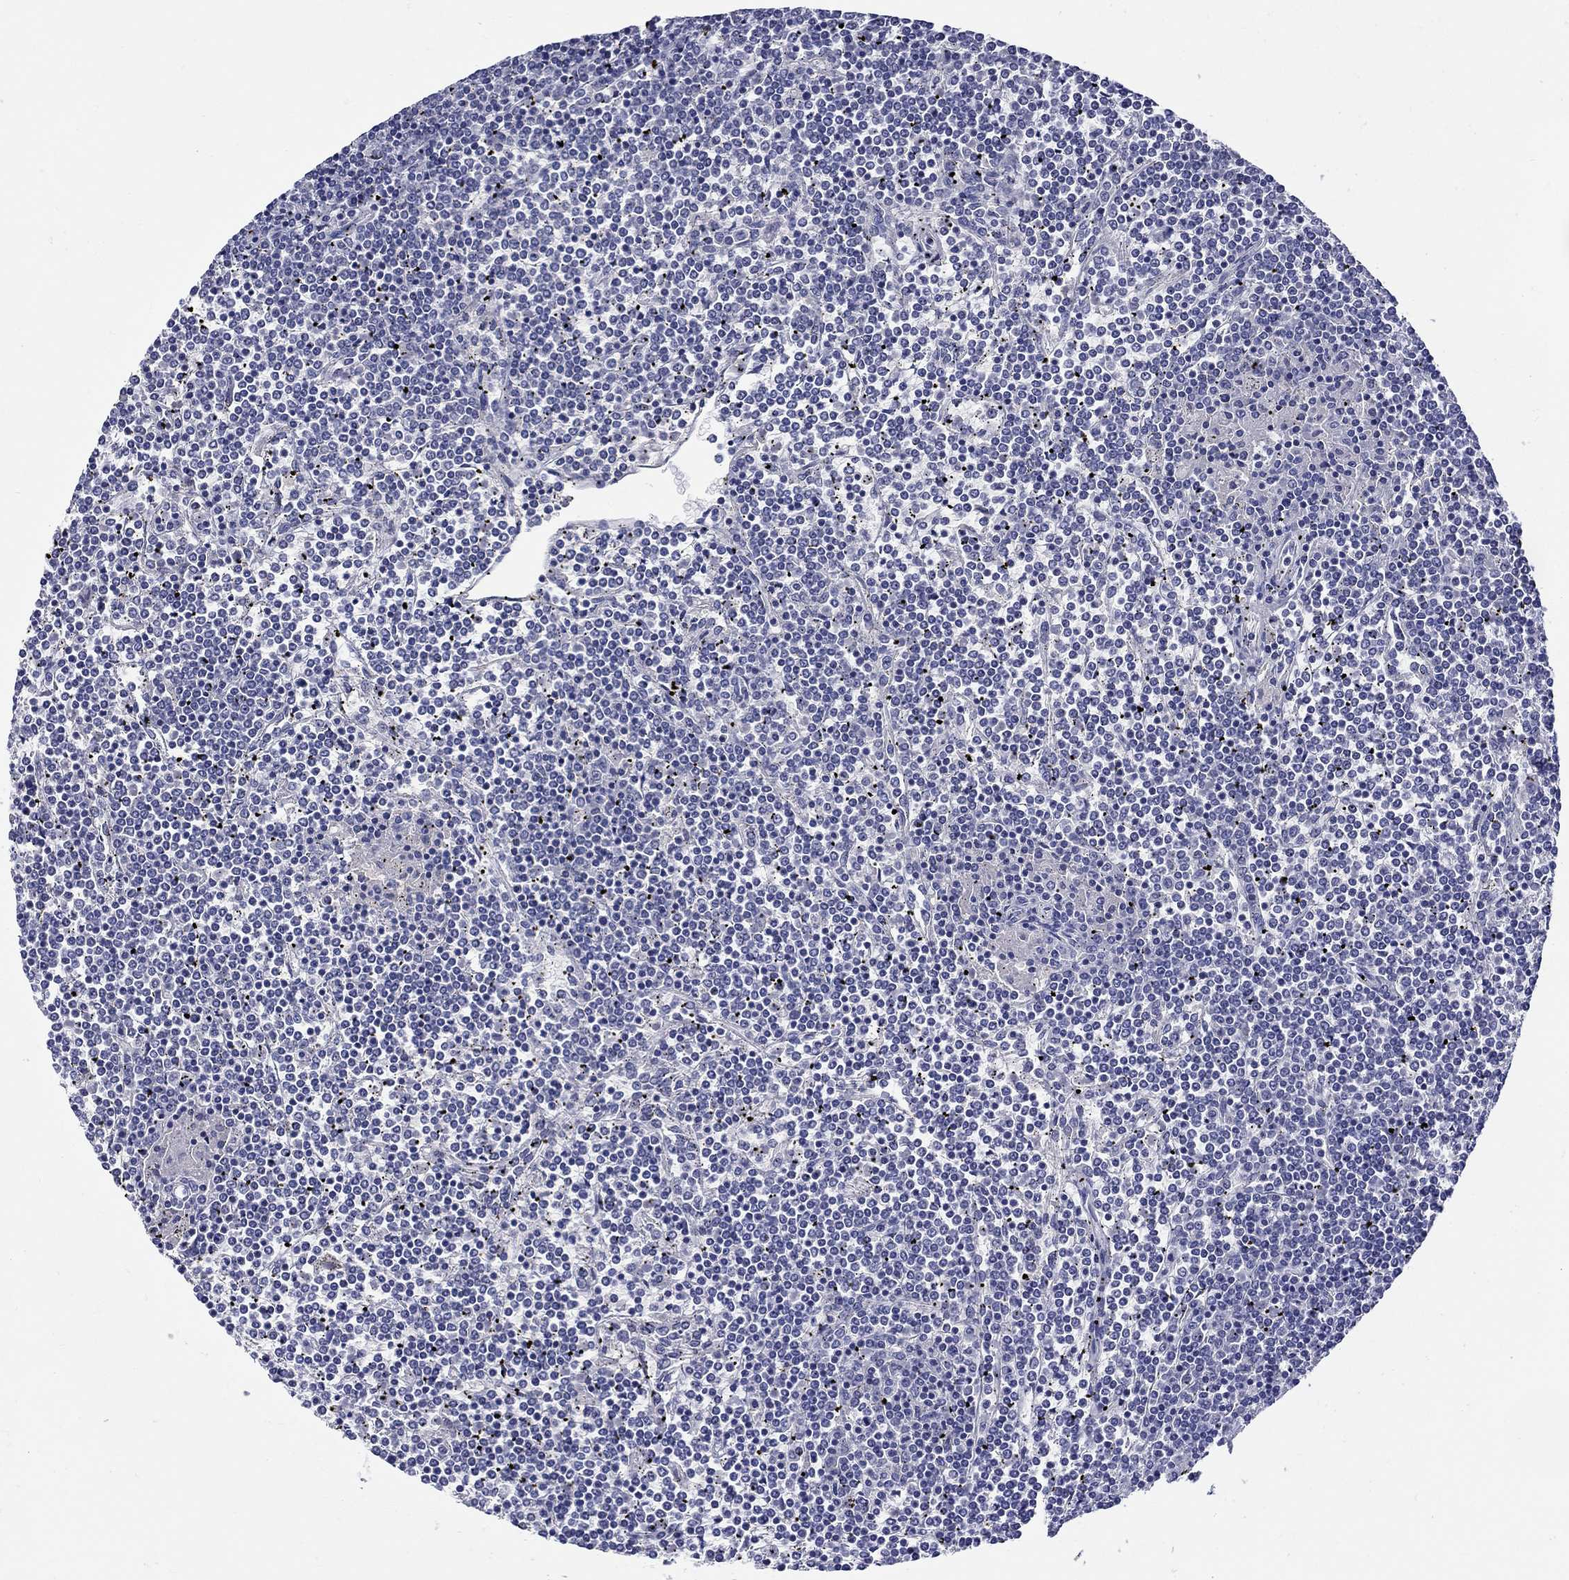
{"staining": {"intensity": "negative", "quantity": "none", "location": "none"}, "tissue": "lymphoma", "cell_type": "Tumor cells", "image_type": "cancer", "snomed": [{"axis": "morphology", "description": "Malignant lymphoma, non-Hodgkin's type, Low grade"}, {"axis": "topography", "description": "Spleen"}], "caption": "Immunohistochemical staining of low-grade malignant lymphoma, non-Hodgkin's type reveals no significant positivity in tumor cells. The staining was performed using DAB to visualize the protein expression in brown, while the nuclei were stained in blue with hematoxylin (Magnification: 20x).", "gene": "SLC30A3", "patient": {"sex": "female", "age": 19}}